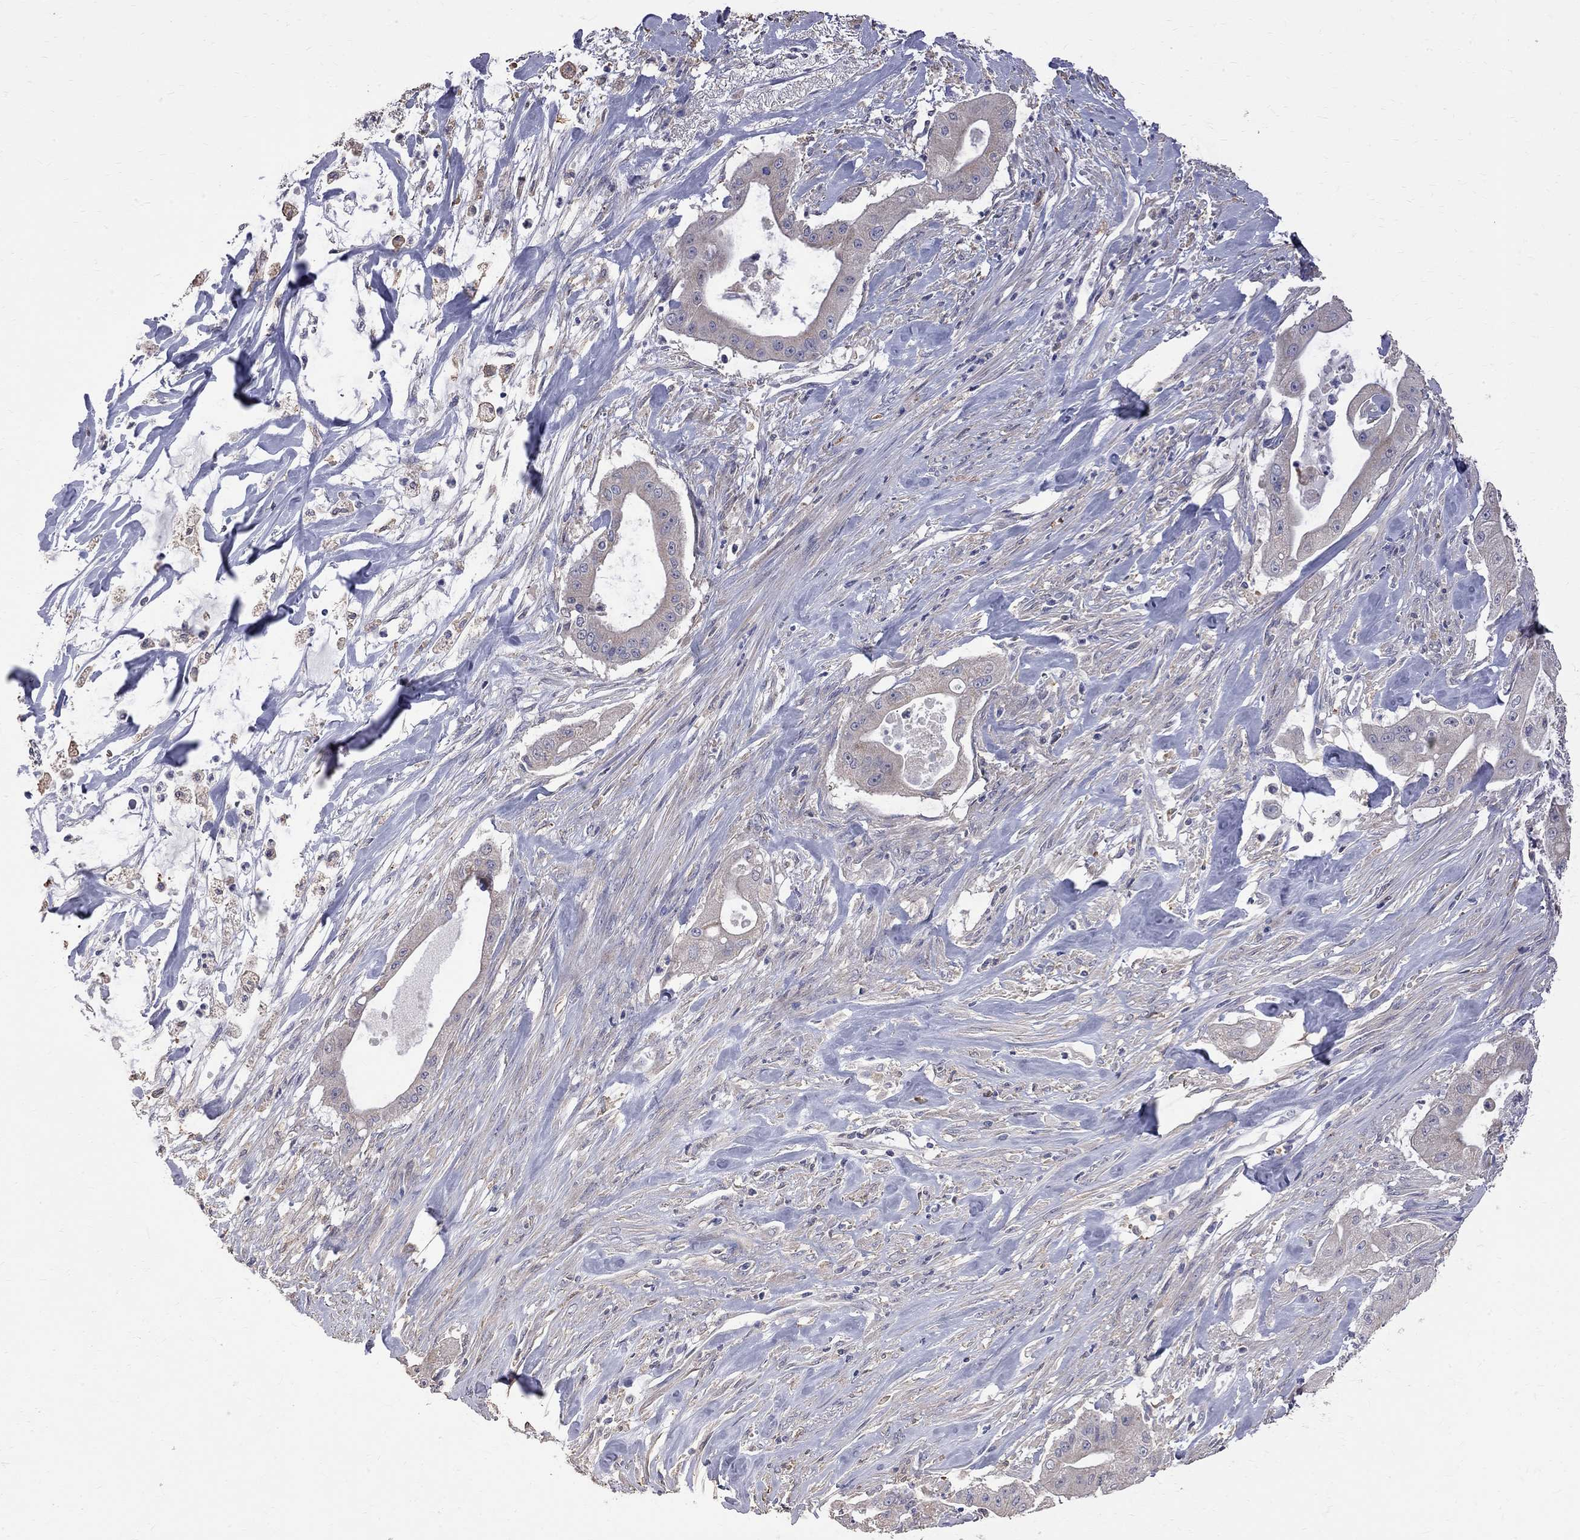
{"staining": {"intensity": "negative", "quantity": "none", "location": "none"}, "tissue": "pancreatic cancer", "cell_type": "Tumor cells", "image_type": "cancer", "snomed": [{"axis": "morphology", "description": "Normal tissue, NOS"}, {"axis": "morphology", "description": "Inflammation, NOS"}, {"axis": "morphology", "description": "Adenocarcinoma, NOS"}, {"axis": "topography", "description": "Pancreas"}], "caption": "The image reveals no significant expression in tumor cells of pancreatic cancer (adenocarcinoma).", "gene": "CKAP2", "patient": {"sex": "male", "age": 57}}